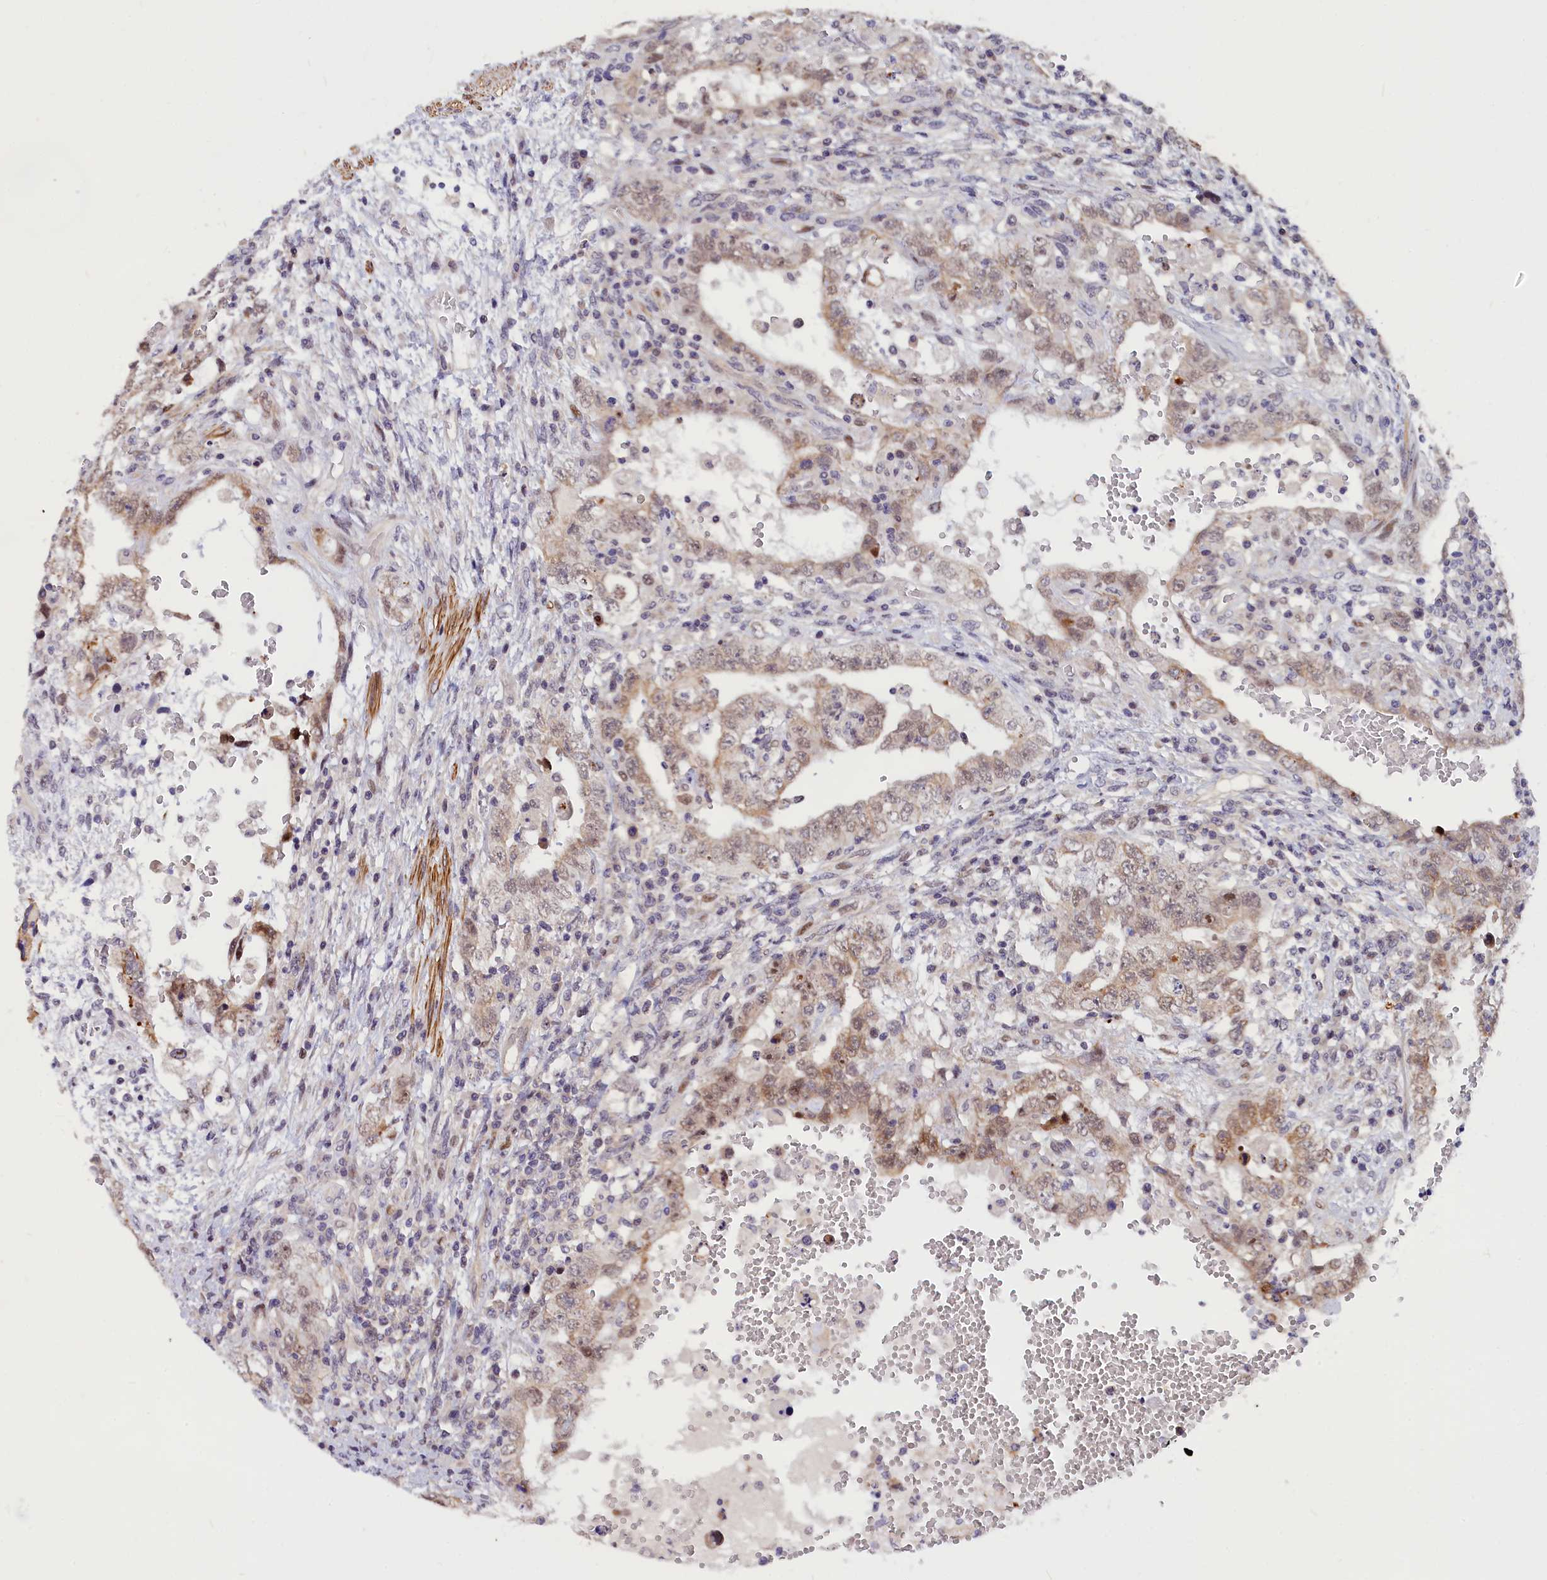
{"staining": {"intensity": "weak", "quantity": "25%-75%", "location": "cytoplasmic/membranous,nuclear"}, "tissue": "testis cancer", "cell_type": "Tumor cells", "image_type": "cancer", "snomed": [{"axis": "morphology", "description": "Carcinoma, Embryonal, NOS"}, {"axis": "topography", "description": "Testis"}], "caption": "This is an image of immunohistochemistry (IHC) staining of testis cancer (embryonal carcinoma), which shows weak positivity in the cytoplasmic/membranous and nuclear of tumor cells.", "gene": "ANKRD34B", "patient": {"sex": "male", "age": 26}}